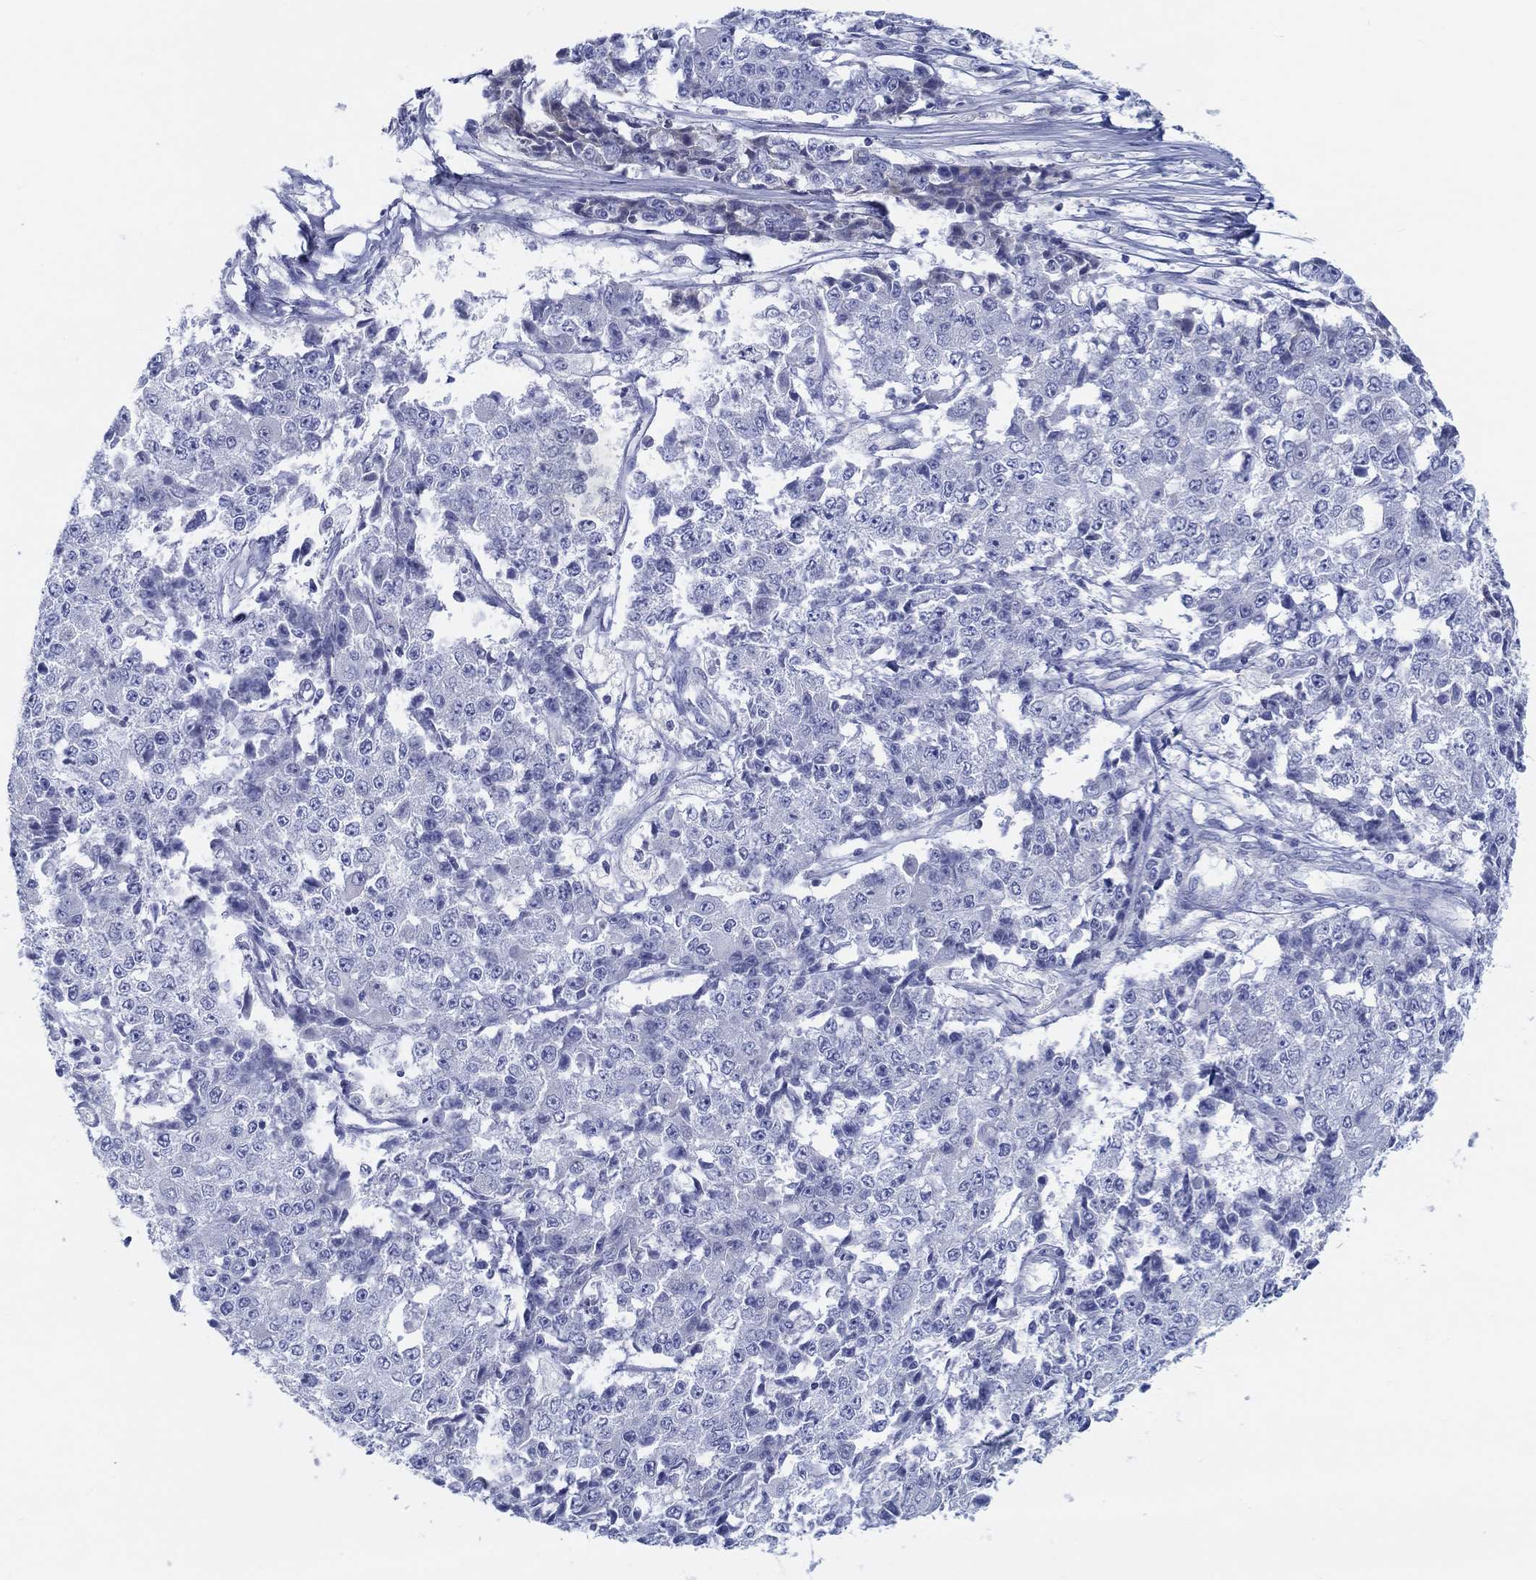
{"staining": {"intensity": "negative", "quantity": "none", "location": "none"}, "tissue": "ovarian cancer", "cell_type": "Tumor cells", "image_type": "cancer", "snomed": [{"axis": "morphology", "description": "Carcinoma, endometroid"}, {"axis": "topography", "description": "Ovary"}], "caption": "Immunohistochemistry photomicrograph of human ovarian endometroid carcinoma stained for a protein (brown), which exhibits no staining in tumor cells.", "gene": "HAPLN4", "patient": {"sex": "female", "age": 42}}